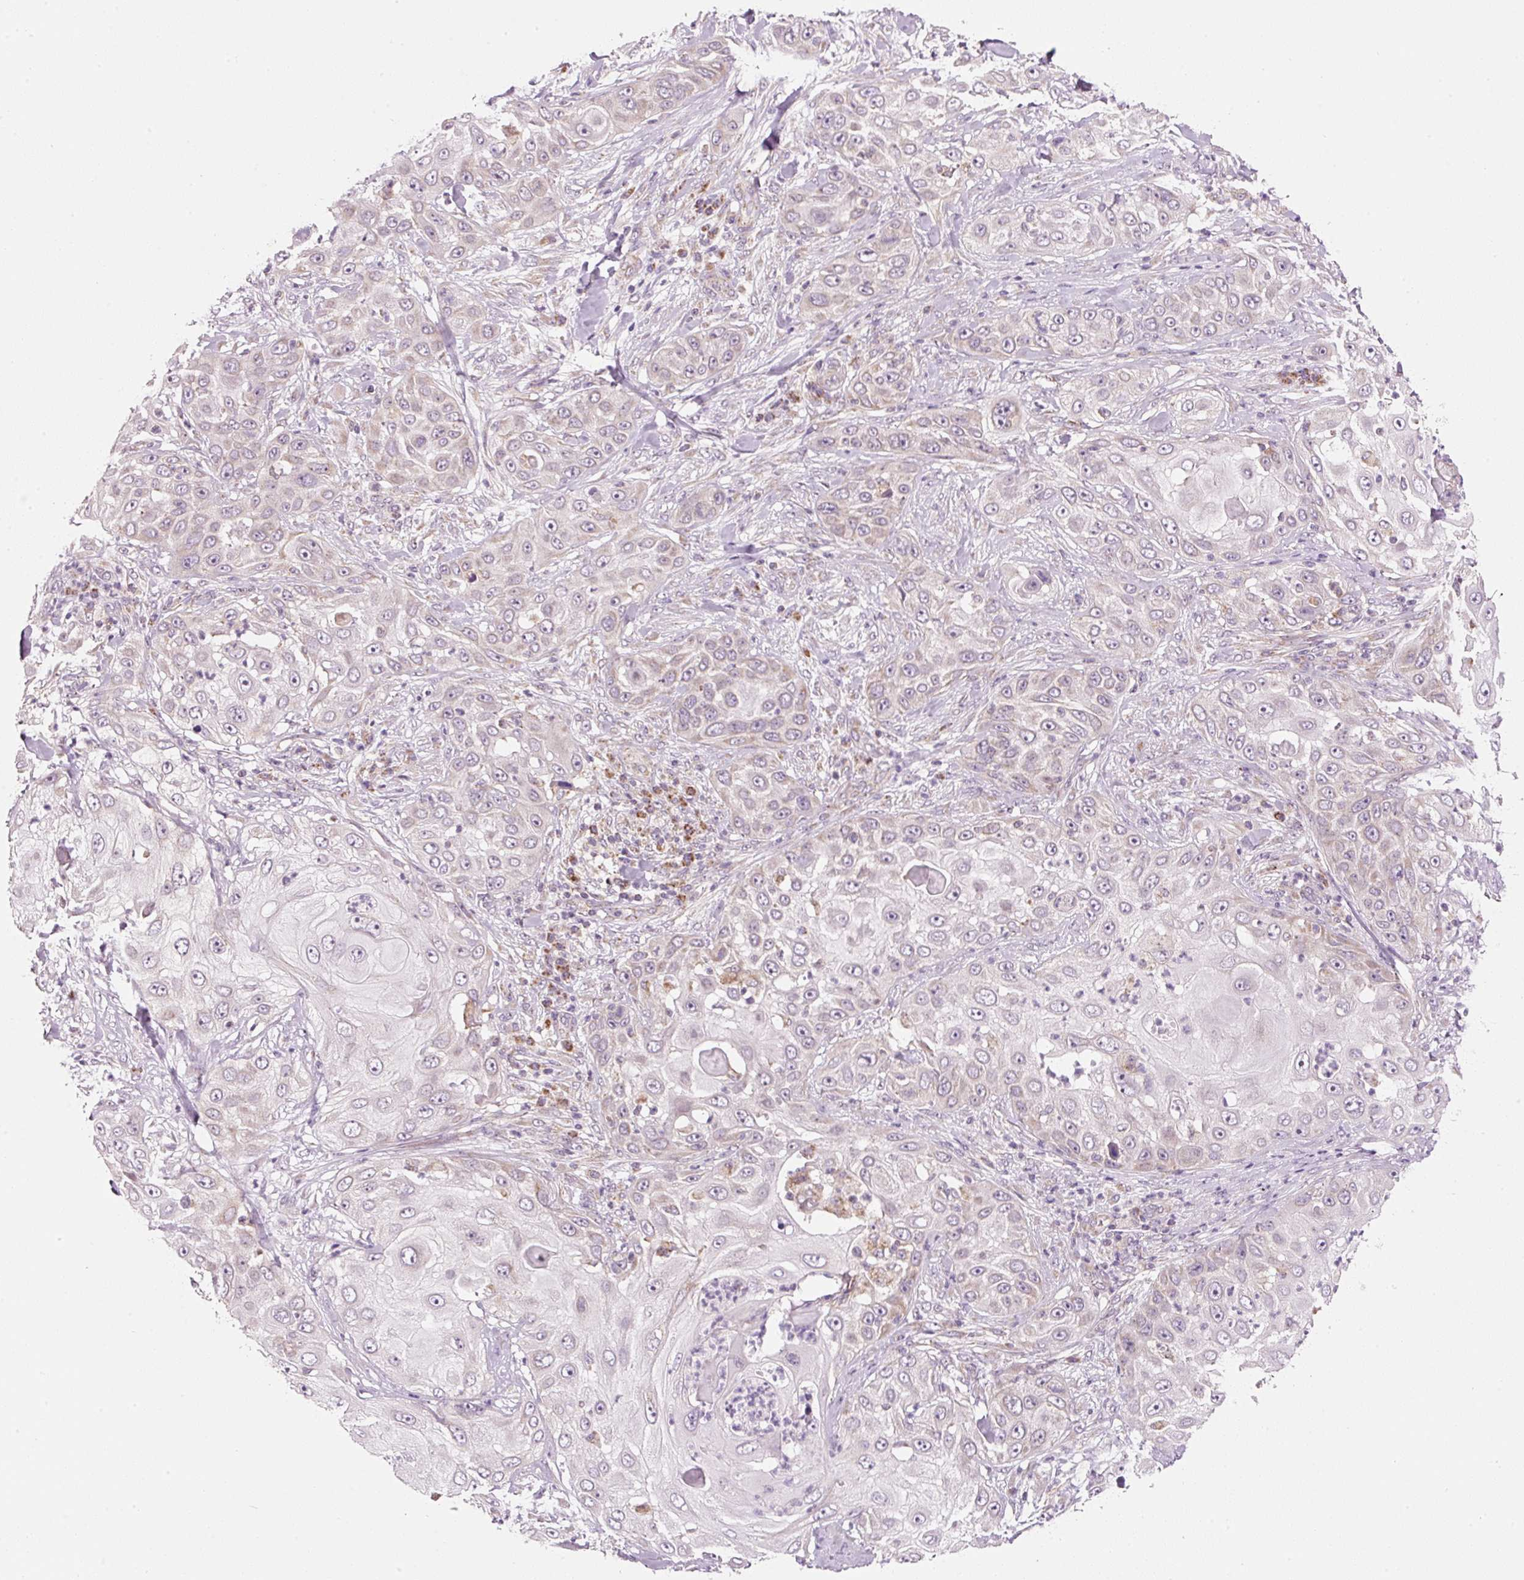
{"staining": {"intensity": "weak", "quantity": "<25%", "location": "cytoplasmic/membranous"}, "tissue": "skin cancer", "cell_type": "Tumor cells", "image_type": "cancer", "snomed": [{"axis": "morphology", "description": "Squamous cell carcinoma, NOS"}, {"axis": "topography", "description": "Skin"}], "caption": "DAB (3,3'-diaminobenzidine) immunohistochemical staining of skin squamous cell carcinoma demonstrates no significant staining in tumor cells. (DAB (3,3'-diaminobenzidine) immunohistochemistry (IHC), high magnification).", "gene": "FAM78B", "patient": {"sex": "female", "age": 44}}